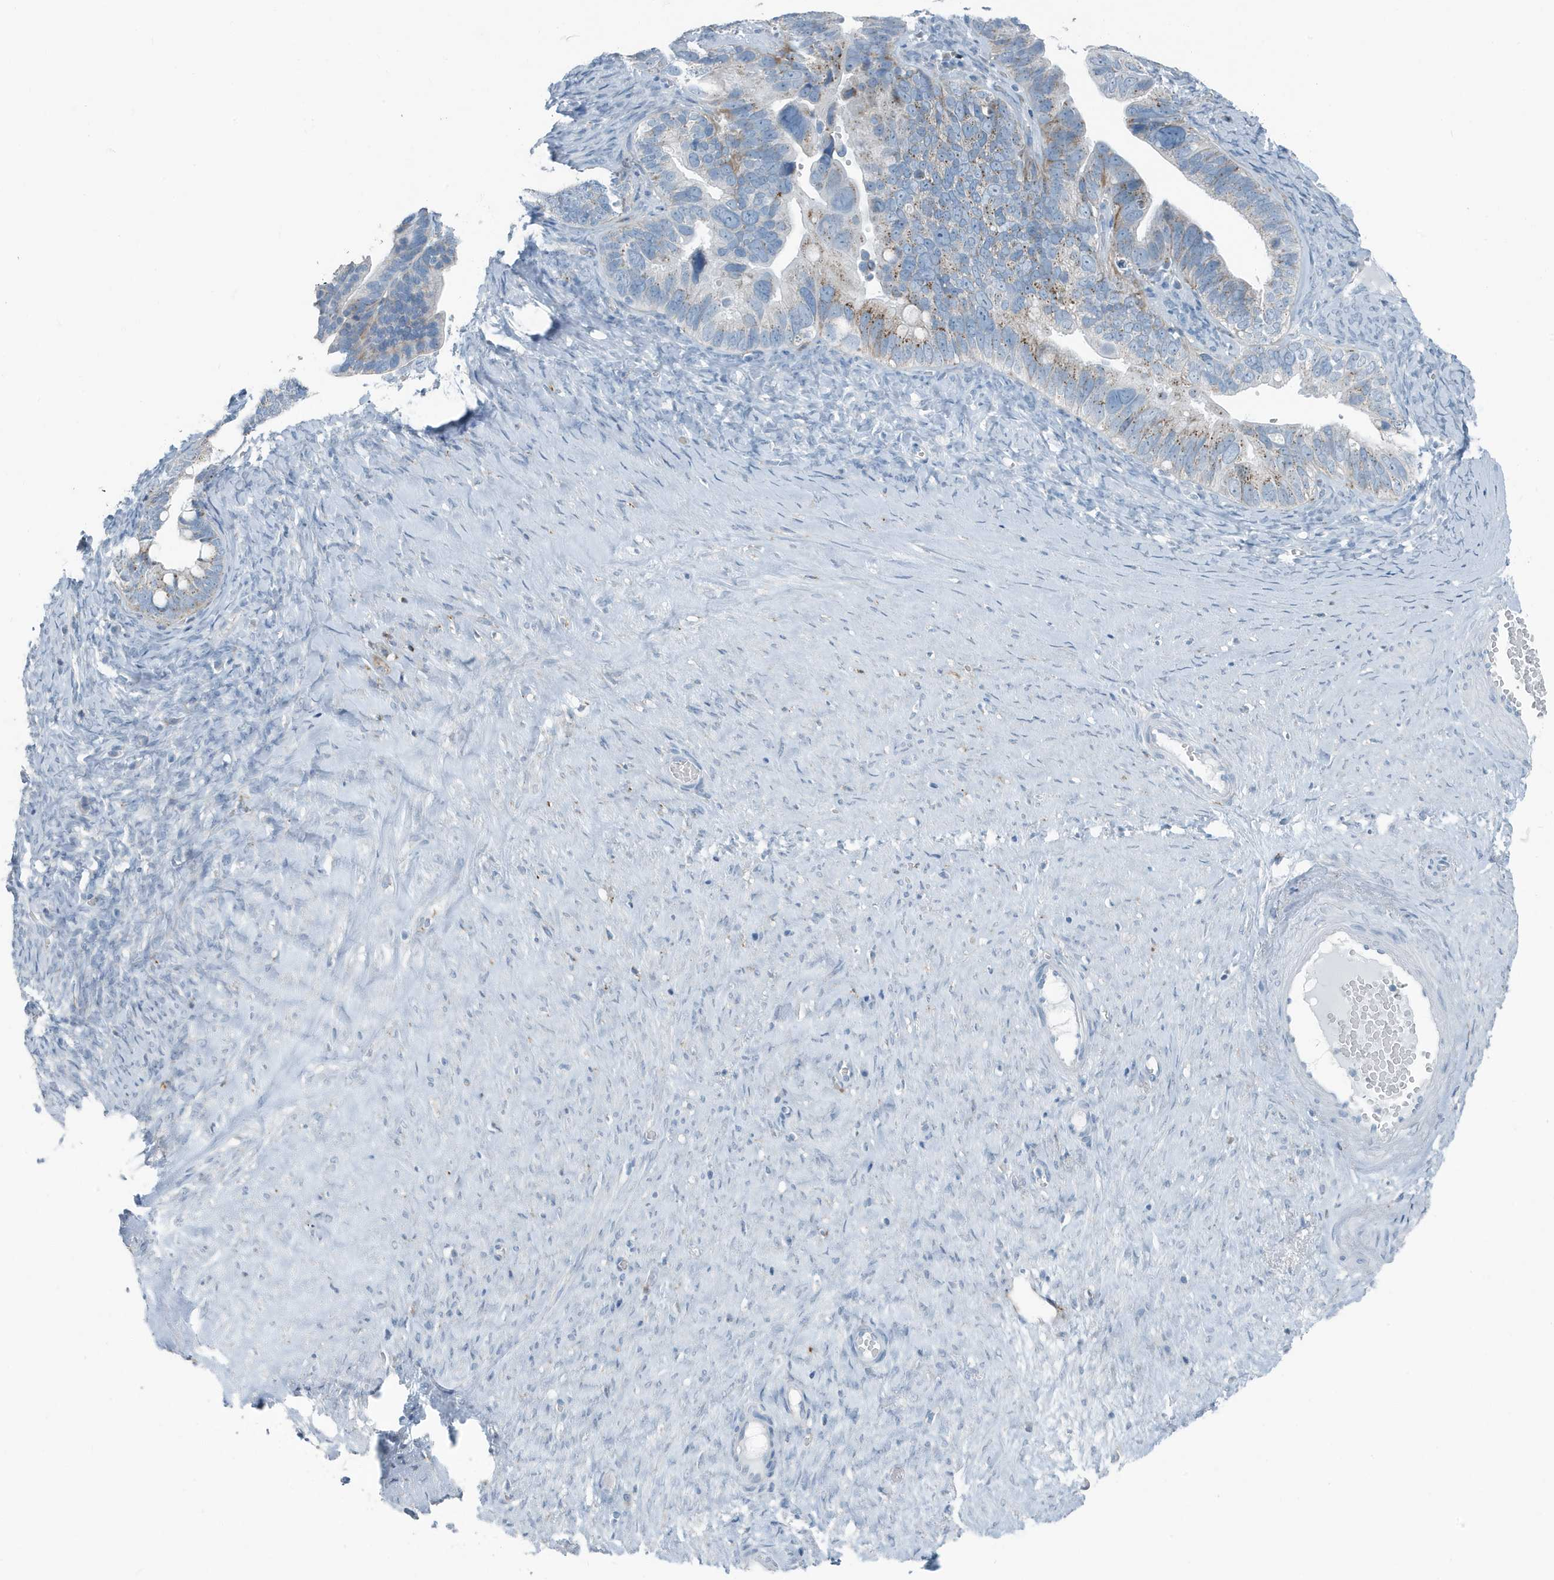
{"staining": {"intensity": "moderate", "quantity": "25%-75%", "location": "cytoplasmic/membranous"}, "tissue": "ovarian cancer", "cell_type": "Tumor cells", "image_type": "cancer", "snomed": [{"axis": "morphology", "description": "Cystadenocarcinoma, serous, NOS"}, {"axis": "topography", "description": "Ovary"}], "caption": "Ovarian serous cystadenocarcinoma stained with a protein marker demonstrates moderate staining in tumor cells.", "gene": "FAM162A", "patient": {"sex": "female", "age": 56}}